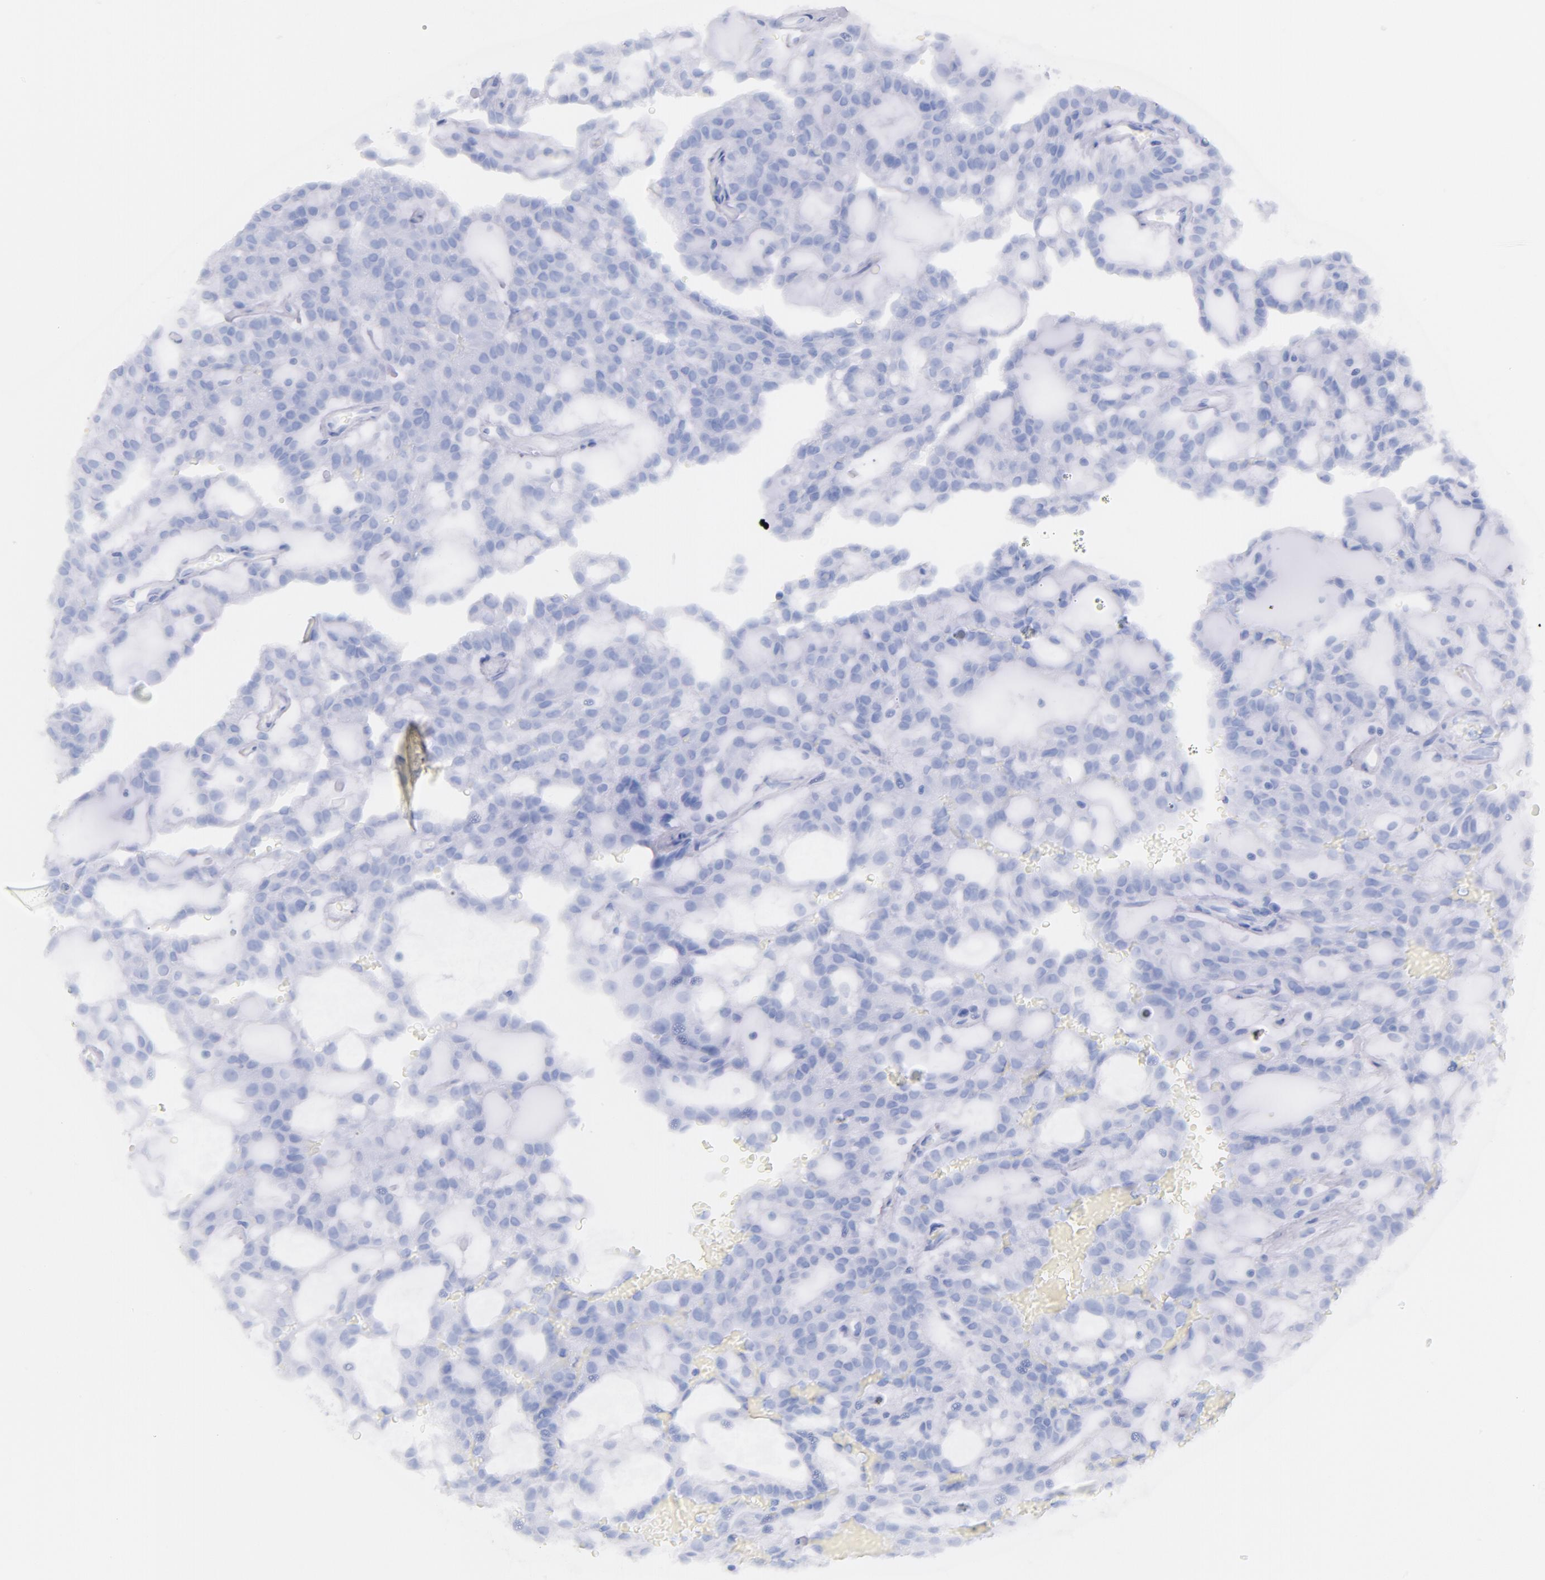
{"staining": {"intensity": "negative", "quantity": "none", "location": "none"}, "tissue": "renal cancer", "cell_type": "Tumor cells", "image_type": "cancer", "snomed": [{"axis": "morphology", "description": "Adenocarcinoma, NOS"}, {"axis": "topography", "description": "Kidney"}], "caption": "Immunohistochemical staining of renal cancer (adenocarcinoma) demonstrates no significant expression in tumor cells.", "gene": "CD44", "patient": {"sex": "male", "age": 63}}